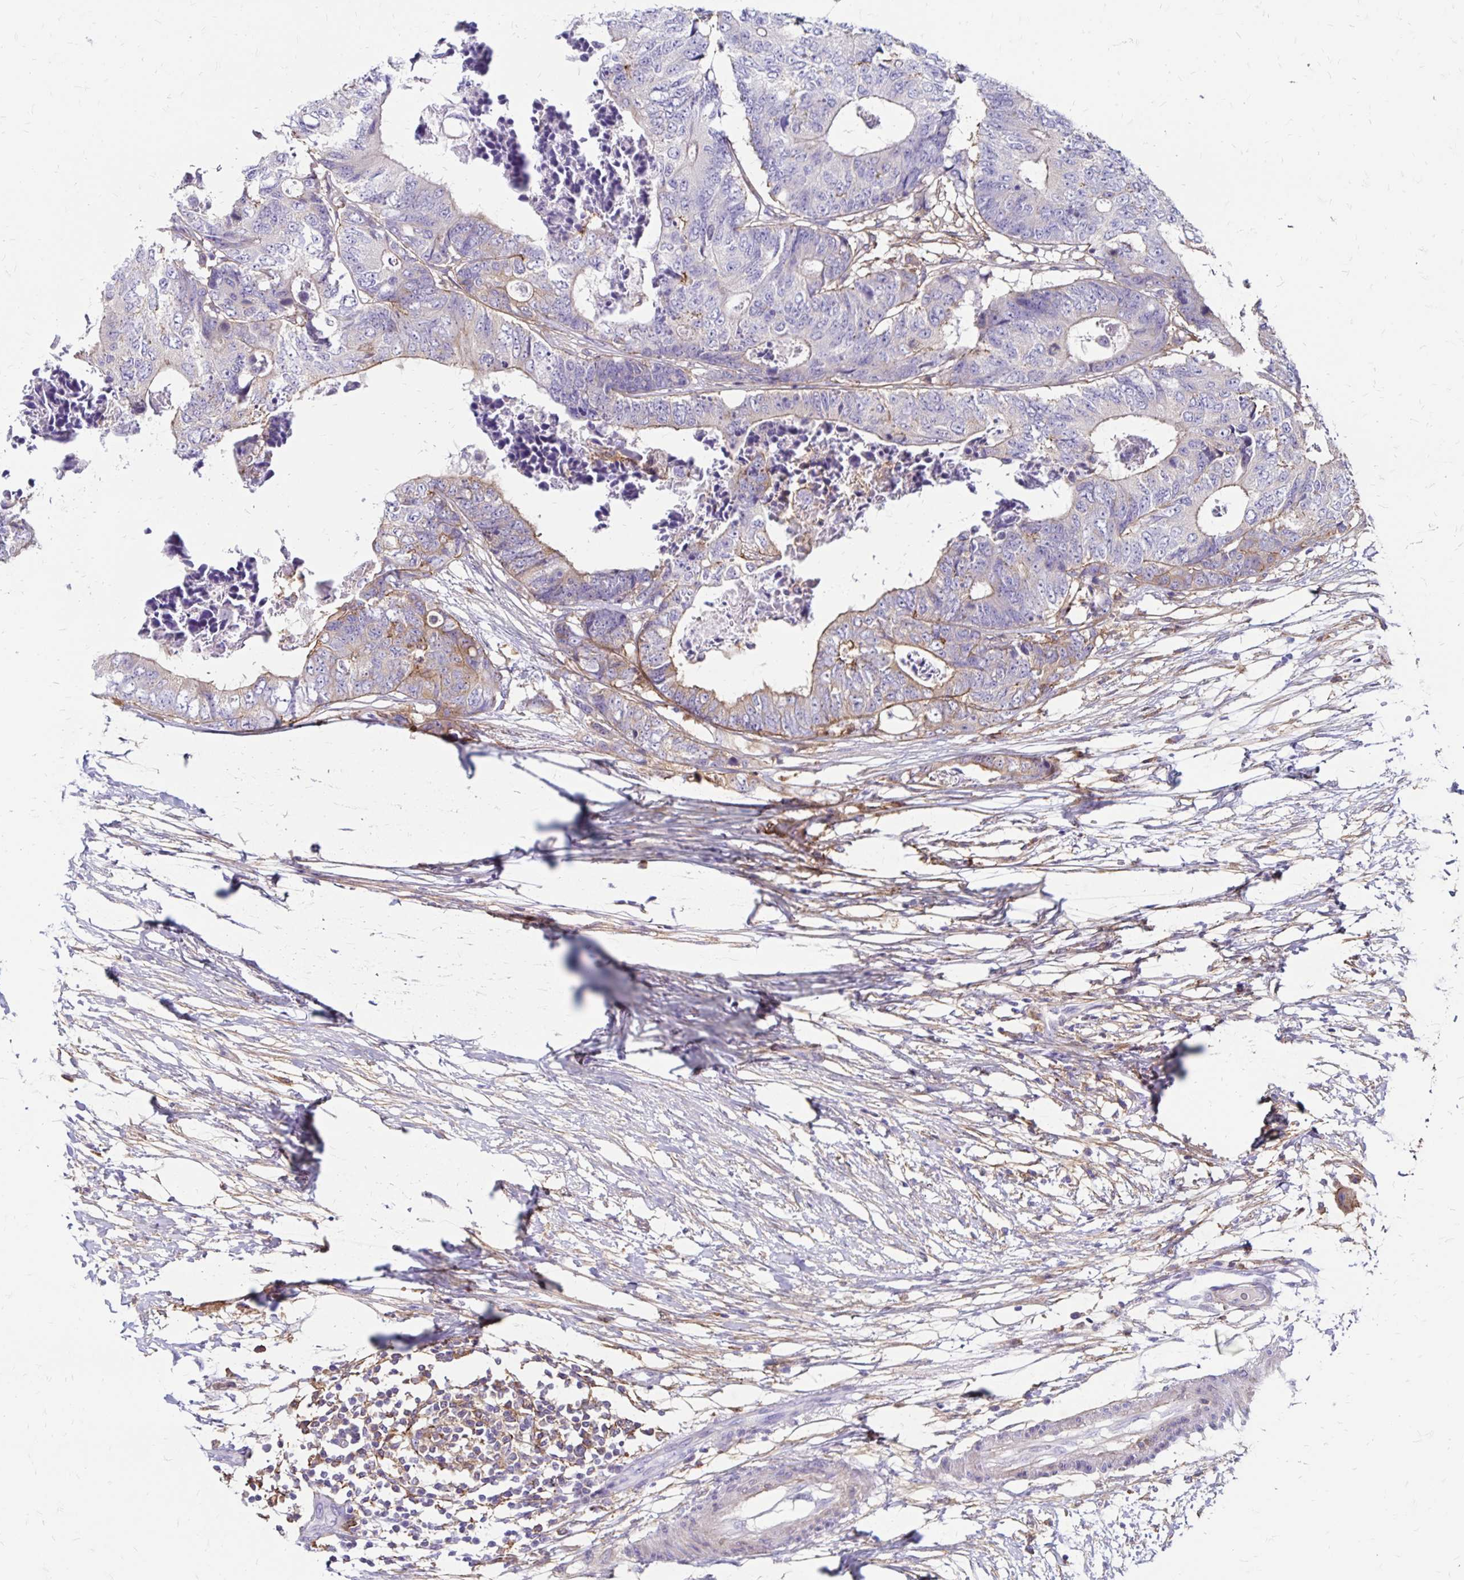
{"staining": {"intensity": "weak", "quantity": "<25%", "location": "cytoplasmic/membranous"}, "tissue": "colorectal cancer", "cell_type": "Tumor cells", "image_type": "cancer", "snomed": [{"axis": "morphology", "description": "Adenocarcinoma, NOS"}, {"axis": "topography", "description": "Colon"}], "caption": "Immunohistochemistry histopathology image of neoplastic tissue: human adenocarcinoma (colorectal) stained with DAB (3,3'-diaminobenzidine) shows no significant protein positivity in tumor cells.", "gene": "TNS3", "patient": {"sex": "female", "age": 48}}